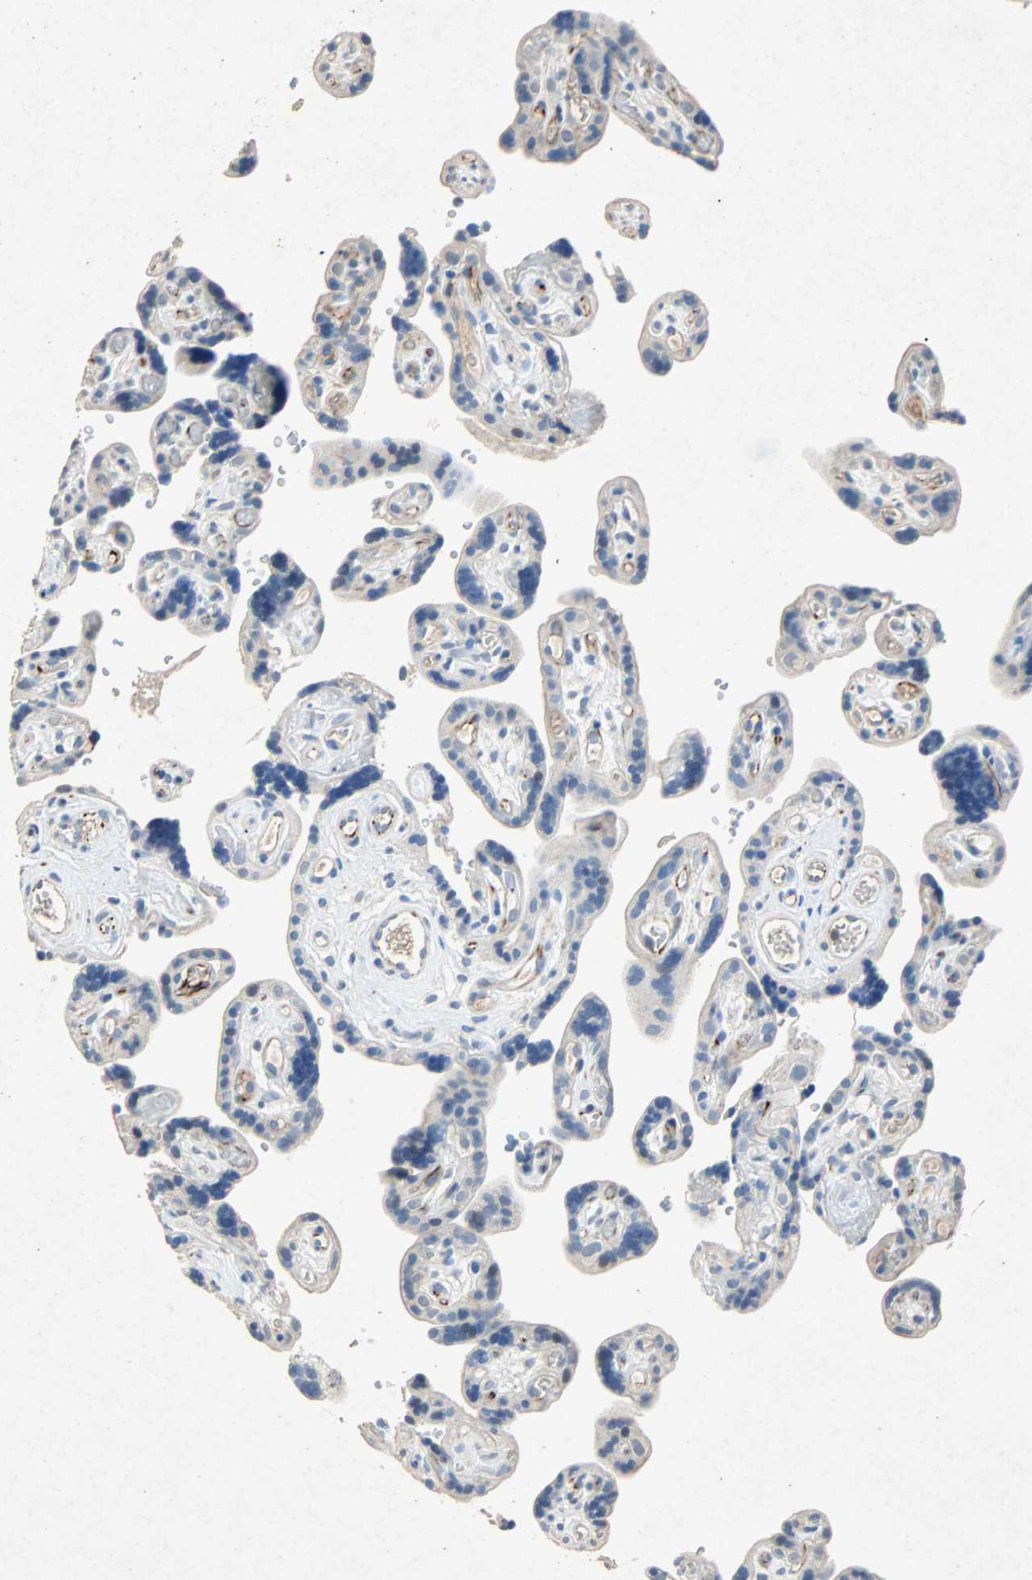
{"staining": {"intensity": "negative", "quantity": "none", "location": "none"}, "tissue": "placenta", "cell_type": "Decidual cells", "image_type": "normal", "snomed": [{"axis": "morphology", "description": "Normal tissue, NOS"}, {"axis": "topography", "description": "Placenta"}], "caption": "A histopathology image of human placenta is negative for staining in decidual cells.", "gene": "PCDHB2", "patient": {"sex": "female", "age": 30}}